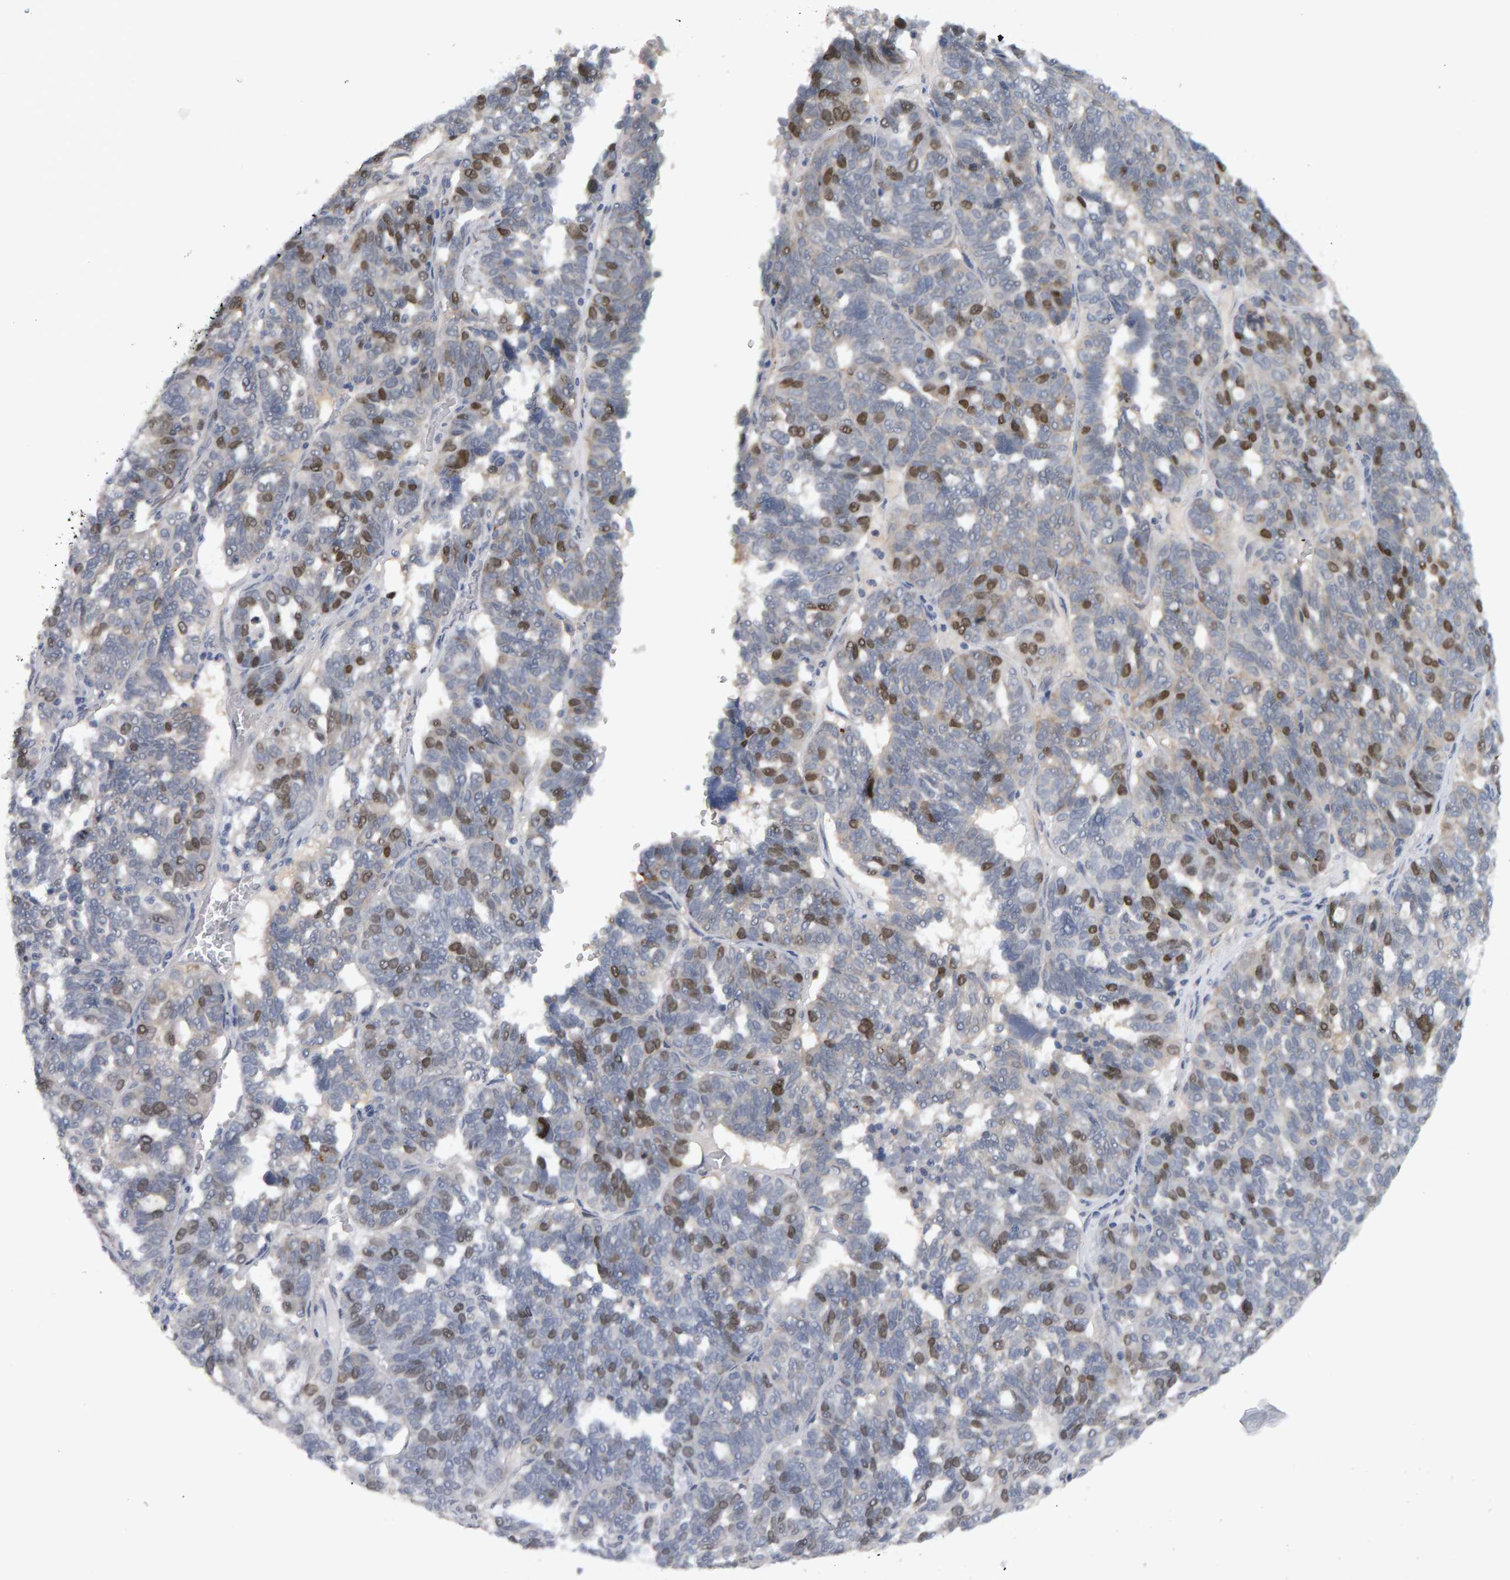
{"staining": {"intensity": "moderate", "quantity": "<25%", "location": "nuclear"}, "tissue": "ovarian cancer", "cell_type": "Tumor cells", "image_type": "cancer", "snomed": [{"axis": "morphology", "description": "Cystadenocarcinoma, serous, NOS"}, {"axis": "topography", "description": "Ovary"}], "caption": "This is an image of immunohistochemistry (IHC) staining of ovarian serous cystadenocarcinoma, which shows moderate positivity in the nuclear of tumor cells.", "gene": "CDCA5", "patient": {"sex": "female", "age": 59}}